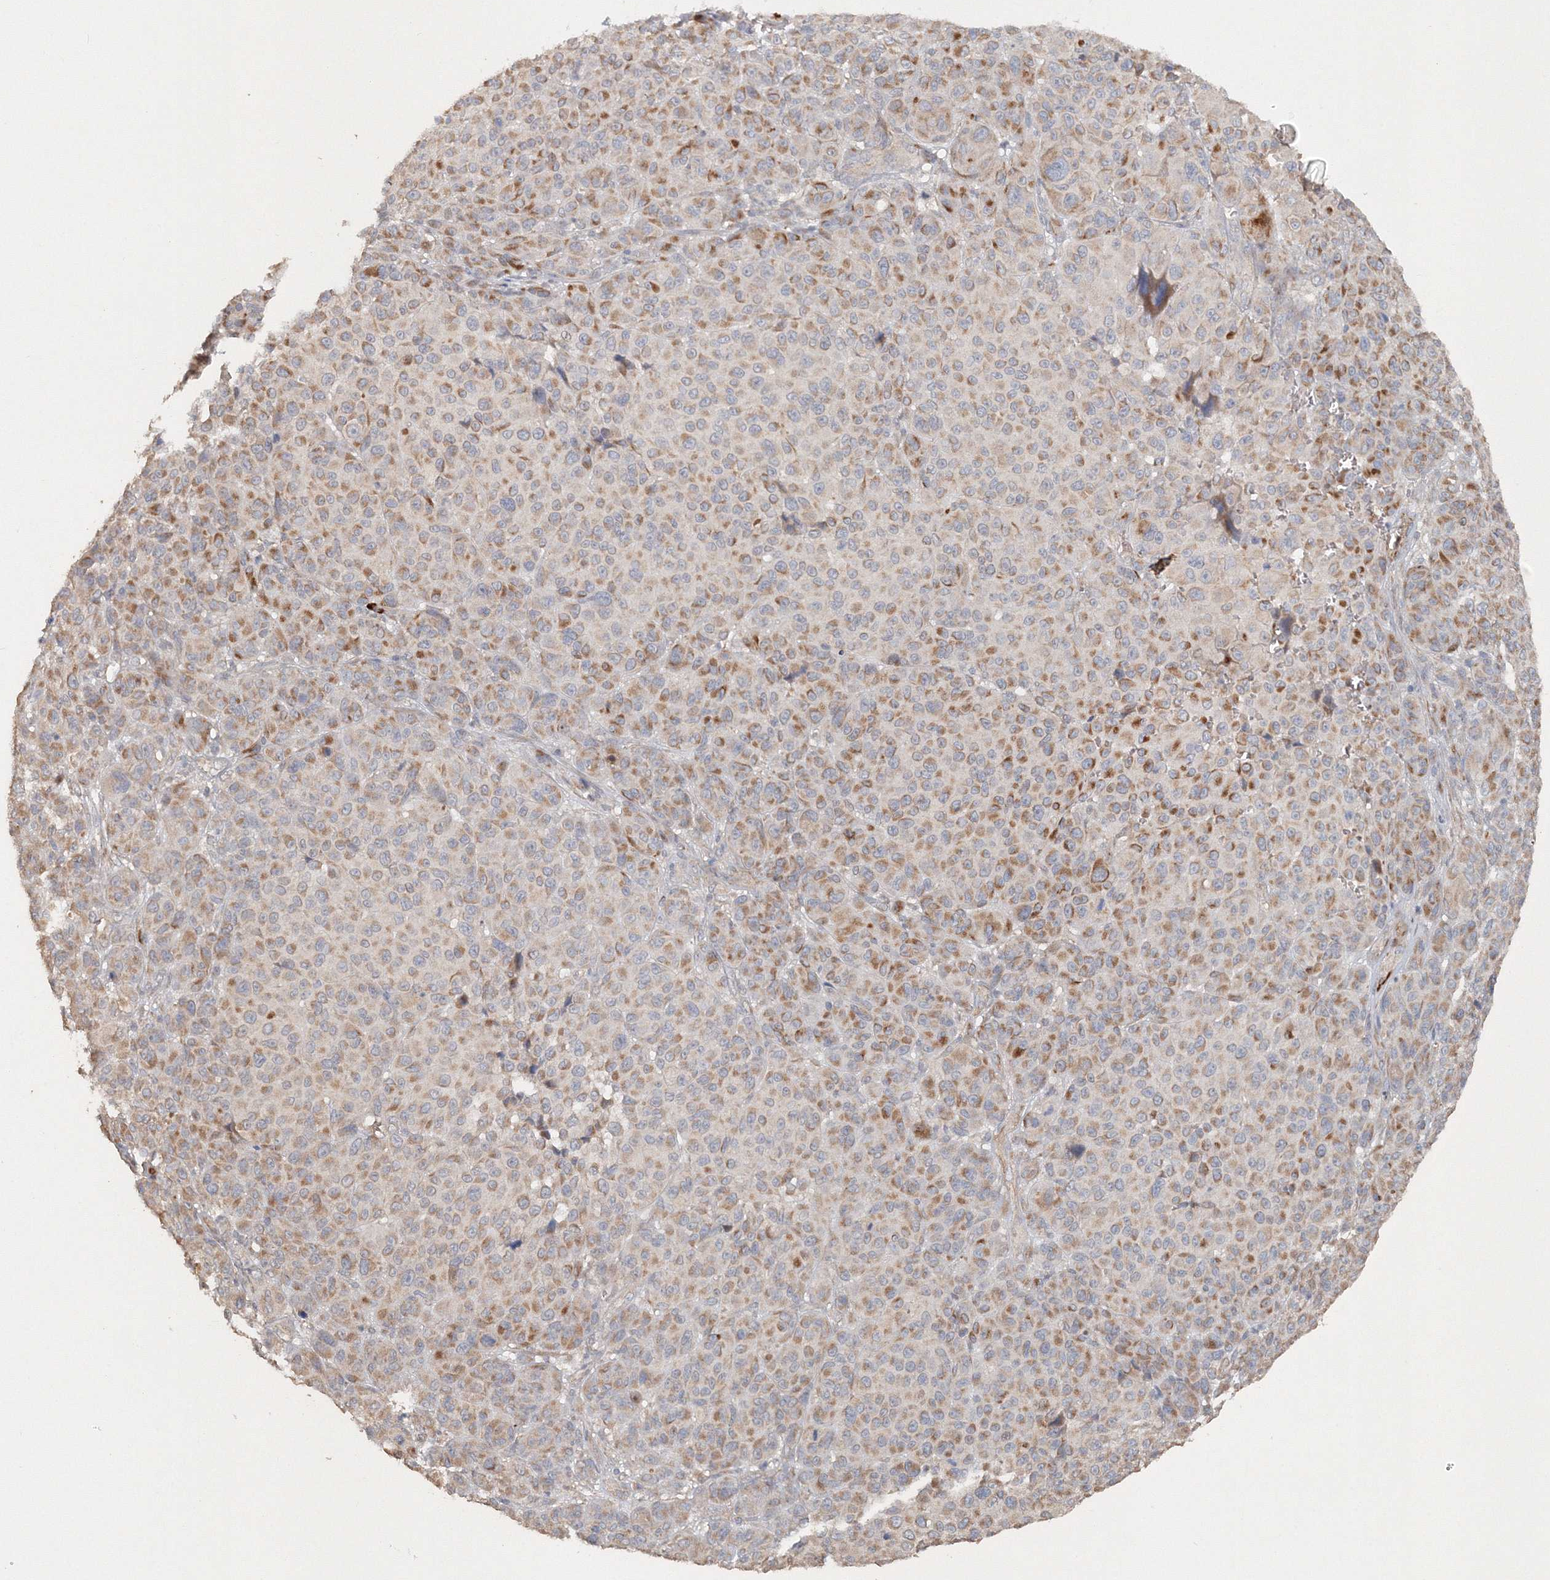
{"staining": {"intensity": "weak", "quantity": "<25%", "location": "cytoplasmic/membranous"}, "tissue": "melanoma", "cell_type": "Tumor cells", "image_type": "cancer", "snomed": [{"axis": "morphology", "description": "Malignant melanoma, NOS"}, {"axis": "topography", "description": "Skin"}], "caption": "Protein analysis of melanoma demonstrates no significant expression in tumor cells.", "gene": "NALF2", "patient": {"sex": "male", "age": 73}}